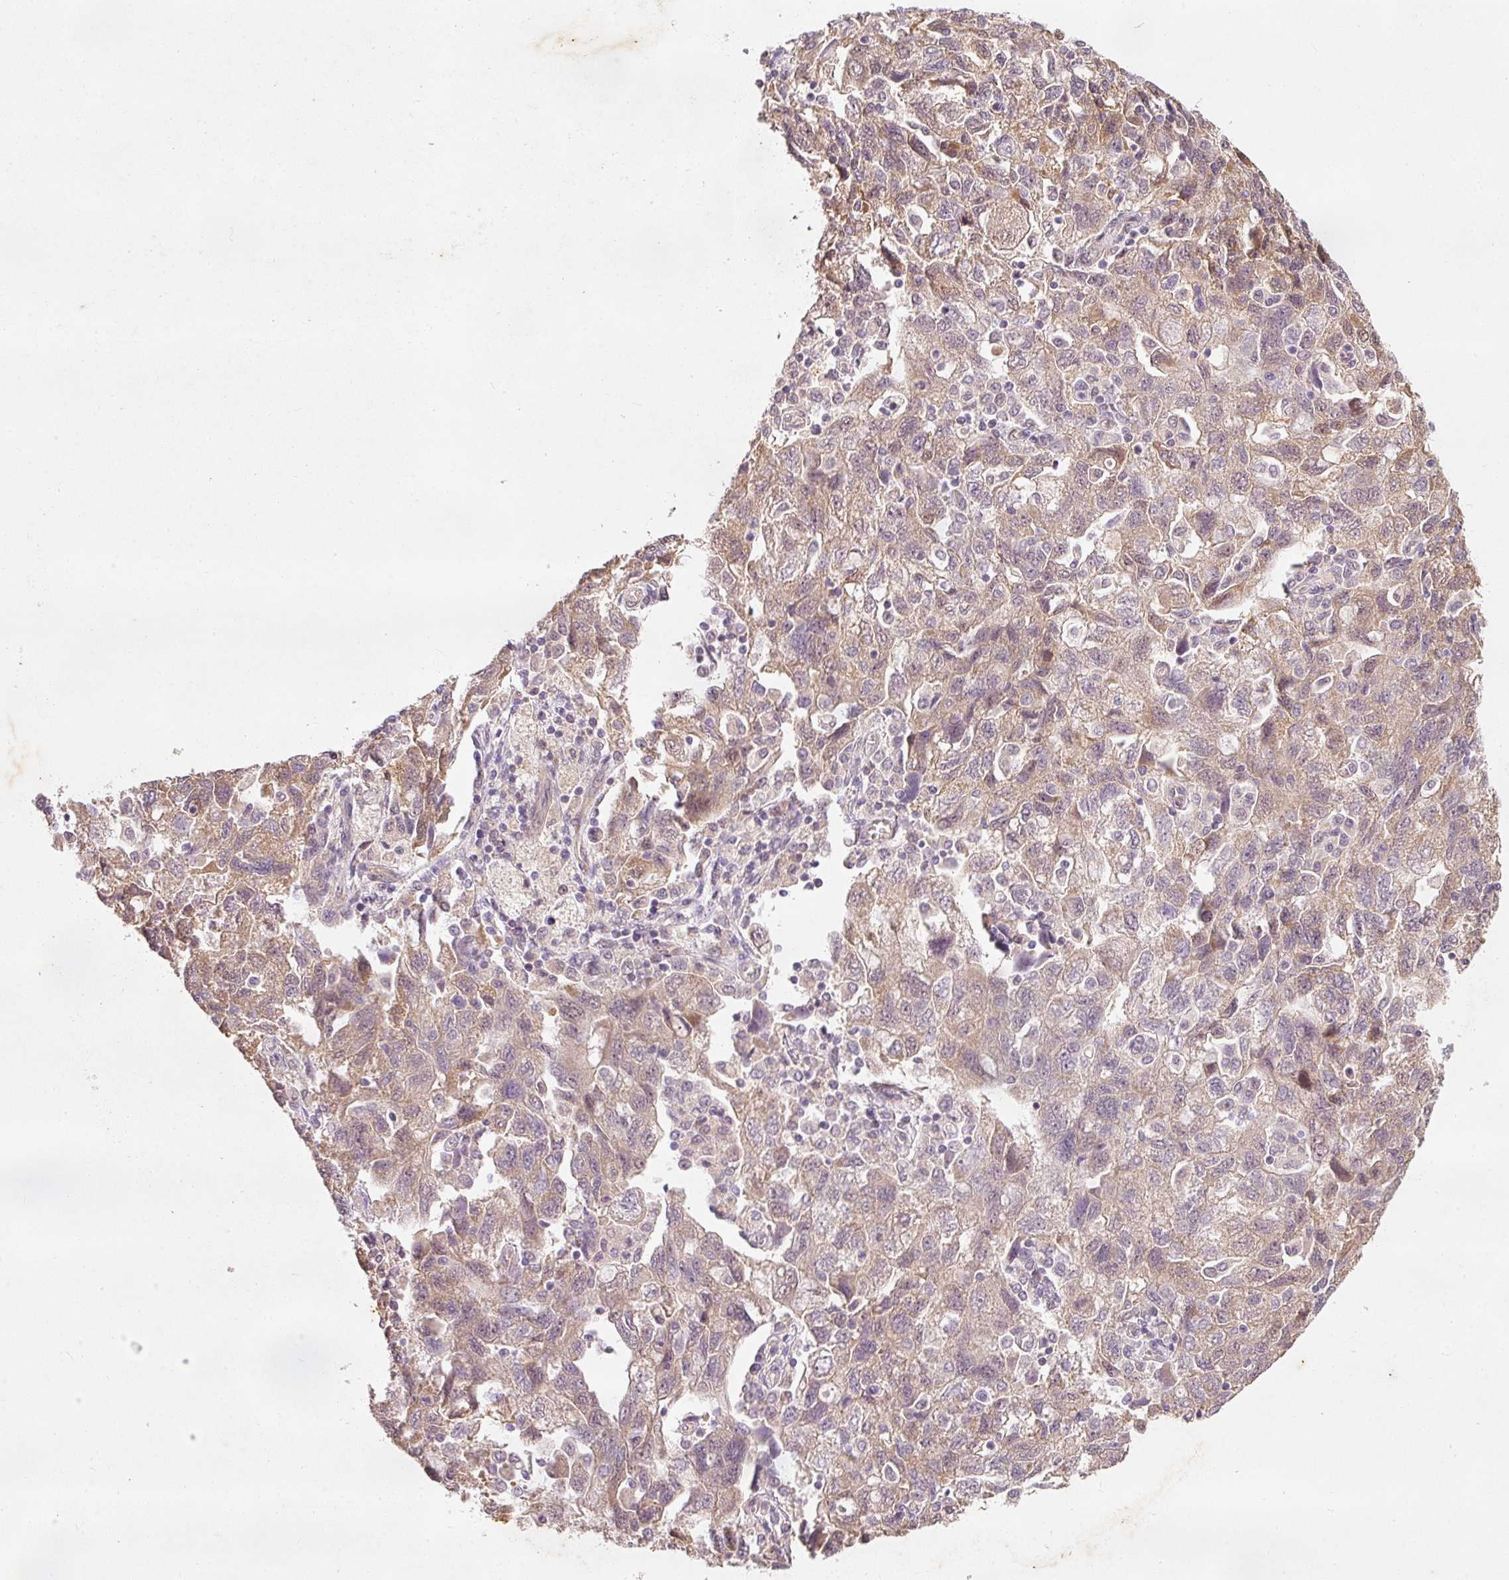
{"staining": {"intensity": "weak", "quantity": ">75%", "location": "cytoplasmic/membranous"}, "tissue": "ovarian cancer", "cell_type": "Tumor cells", "image_type": "cancer", "snomed": [{"axis": "morphology", "description": "Carcinoma, NOS"}, {"axis": "morphology", "description": "Cystadenocarcinoma, serous, NOS"}, {"axis": "topography", "description": "Ovary"}], "caption": "An immunohistochemistry image of neoplastic tissue is shown. Protein staining in brown labels weak cytoplasmic/membranous positivity in carcinoma (ovarian) within tumor cells.", "gene": "RGL2", "patient": {"sex": "female", "age": 69}}